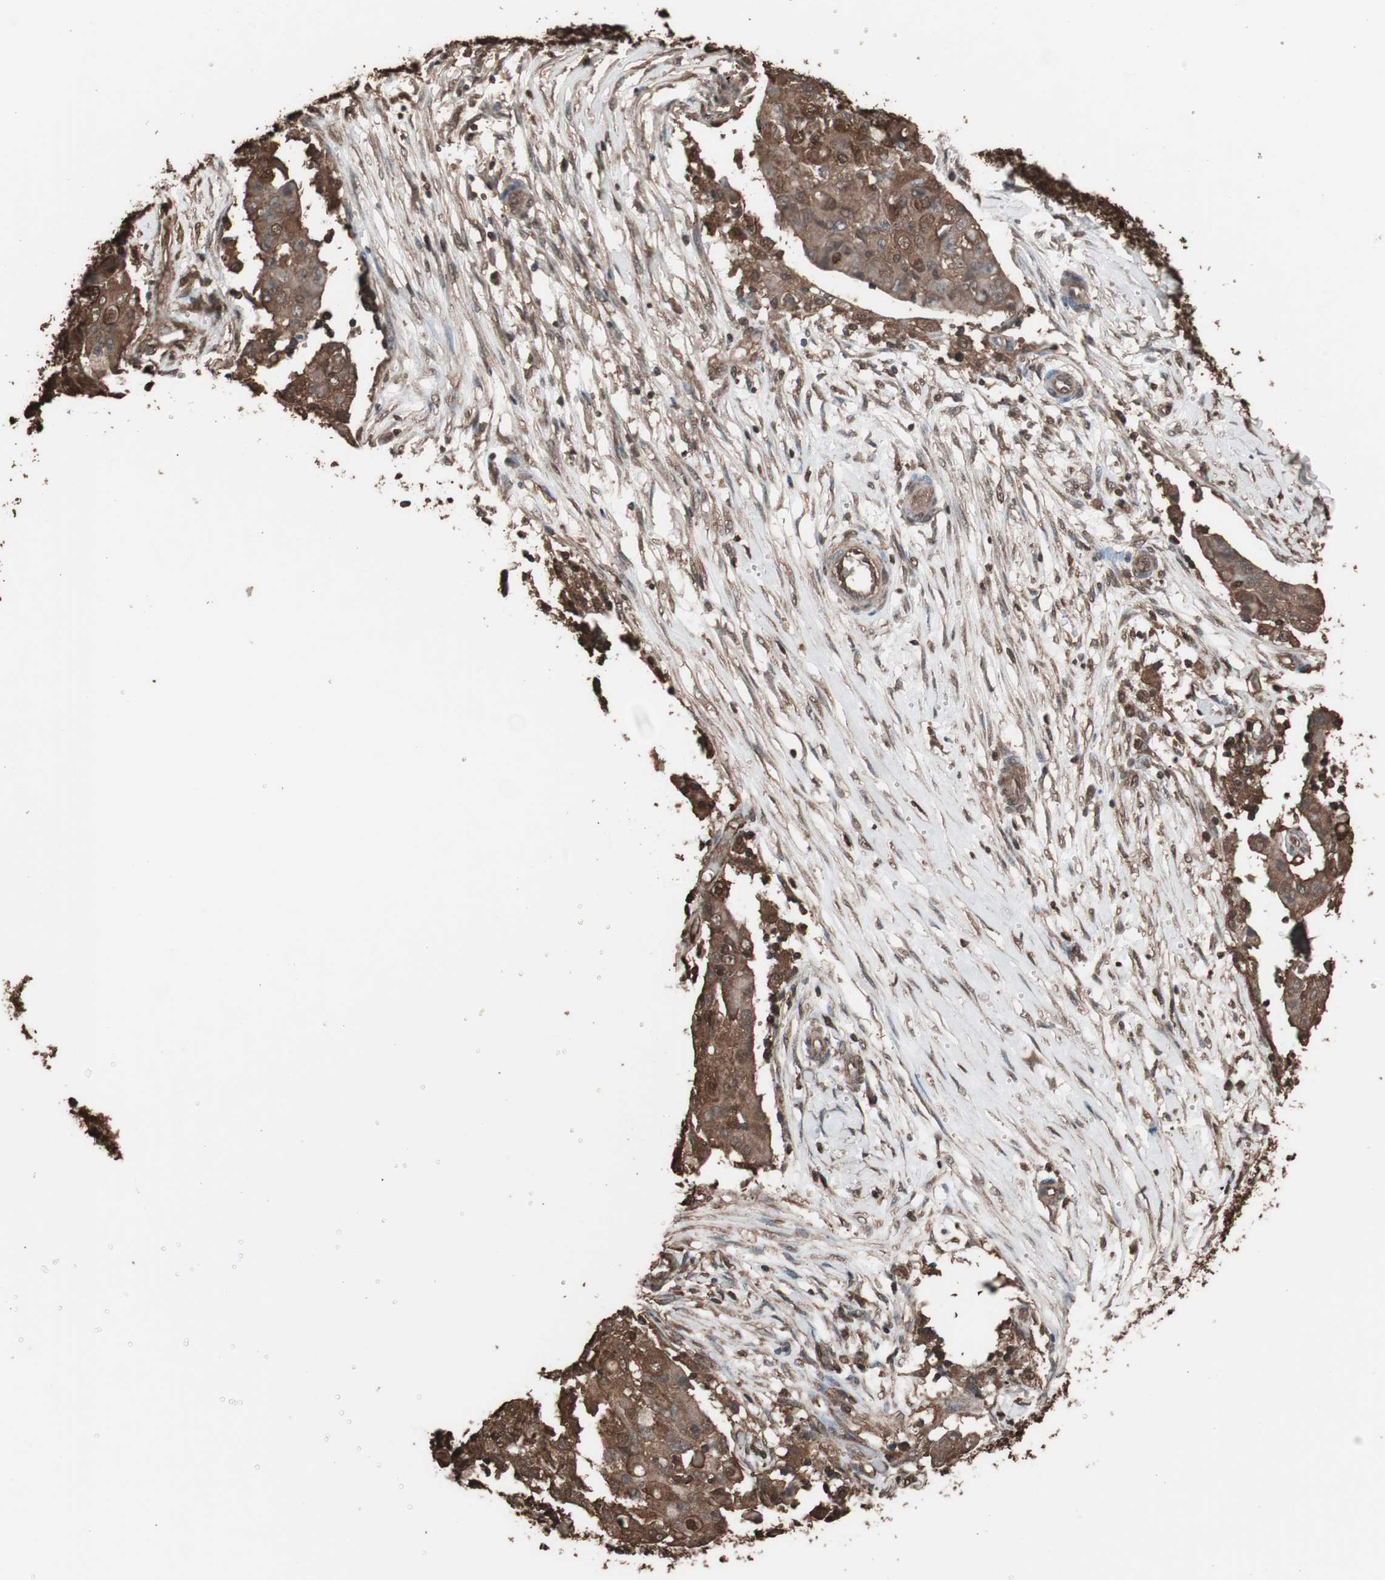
{"staining": {"intensity": "moderate", "quantity": ">75%", "location": "cytoplasmic/membranous"}, "tissue": "ovarian cancer", "cell_type": "Tumor cells", "image_type": "cancer", "snomed": [{"axis": "morphology", "description": "Carcinoma, endometroid"}, {"axis": "topography", "description": "Ovary"}], "caption": "IHC histopathology image of ovarian cancer (endometroid carcinoma) stained for a protein (brown), which exhibits medium levels of moderate cytoplasmic/membranous positivity in approximately >75% of tumor cells.", "gene": "CALM2", "patient": {"sex": "female", "age": 42}}